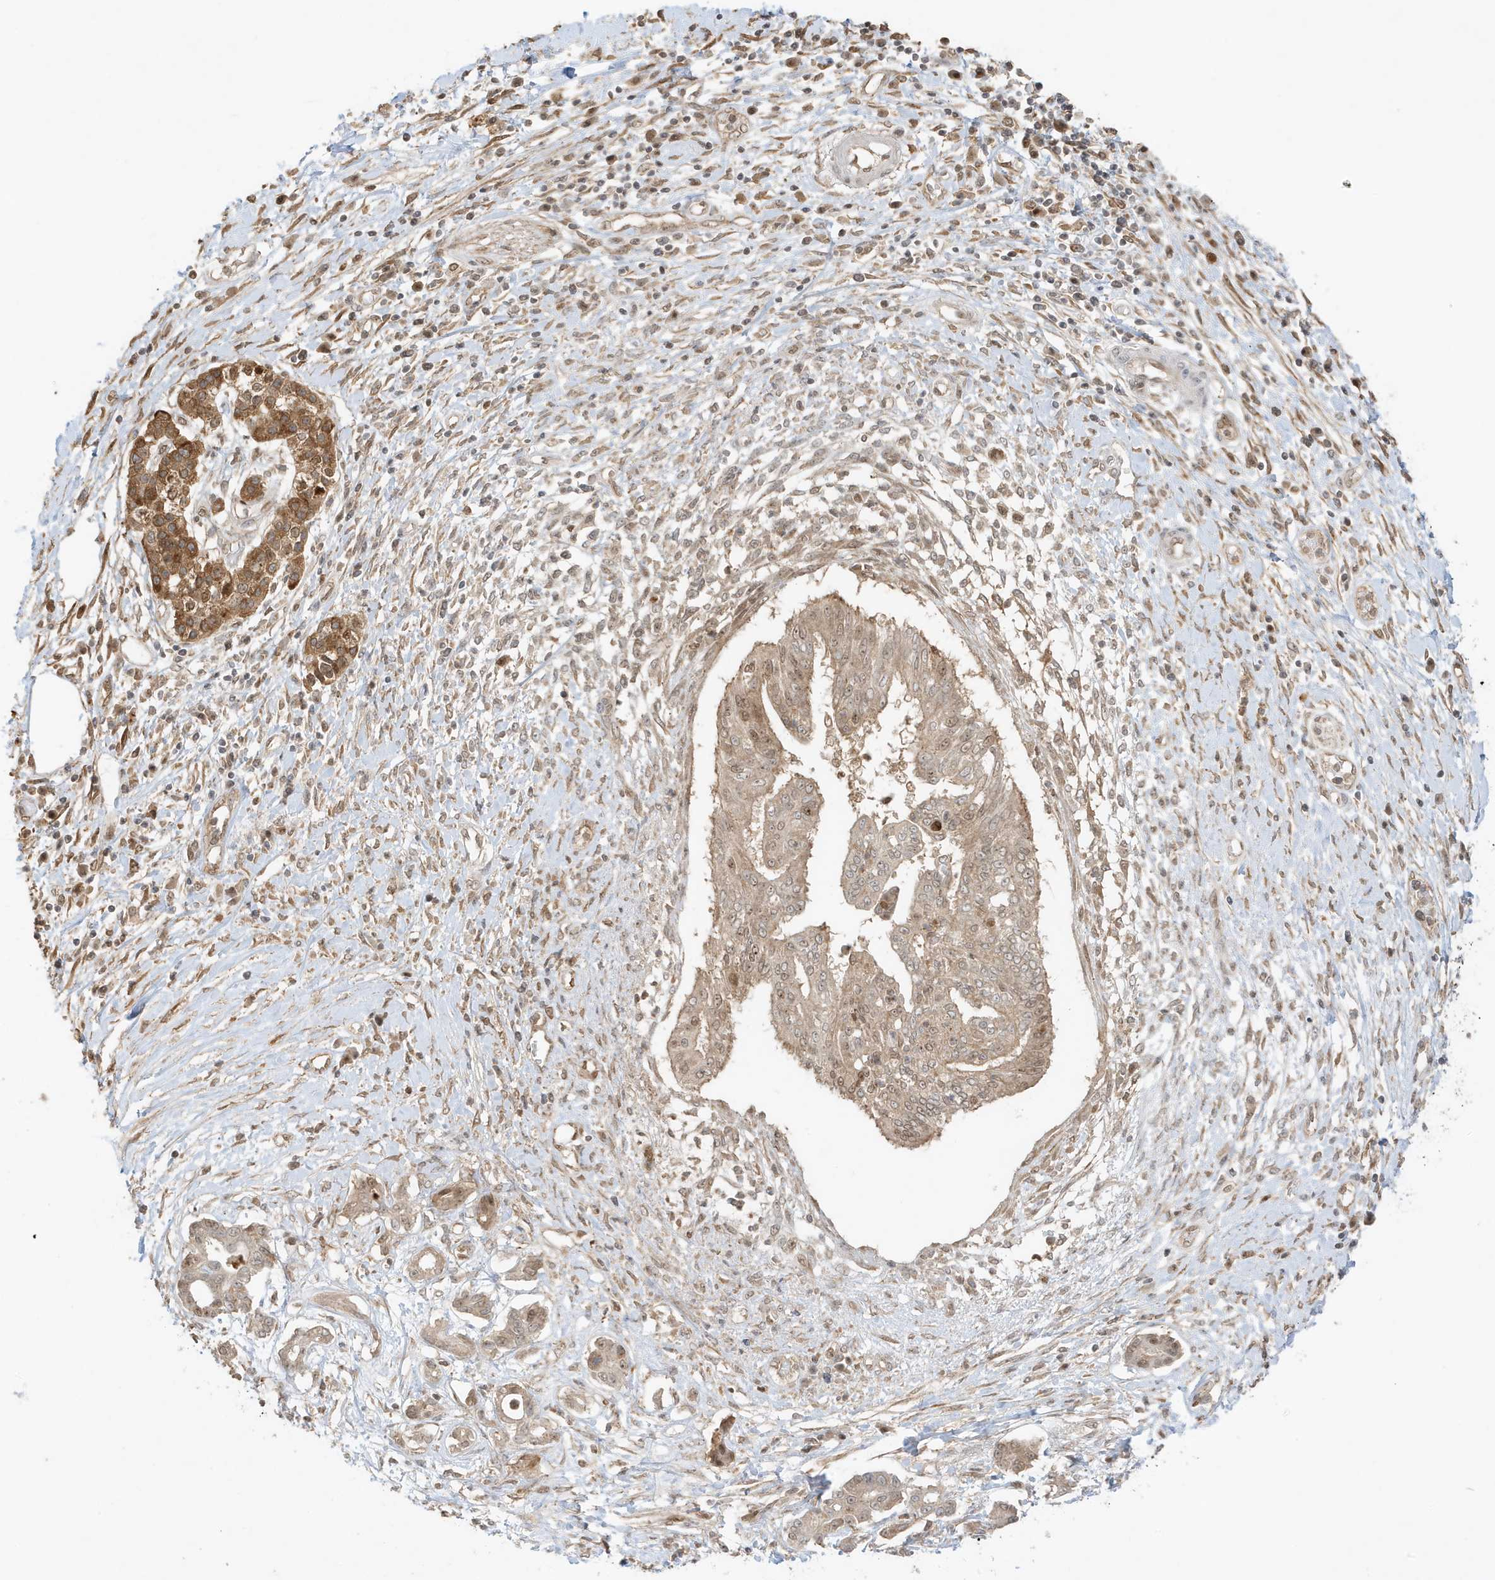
{"staining": {"intensity": "weak", "quantity": "25%-75%", "location": "cytoplasmic/membranous,nuclear"}, "tissue": "pancreatic cancer", "cell_type": "Tumor cells", "image_type": "cancer", "snomed": [{"axis": "morphology", "description": "Adenocarcinoma, NOS"}, {"axis": "topography", "description": "Pancreas"}], "caption": "This is a photomicrograph of immunohistochemistry staining of pancreatic cancer (adenocarcinoma), which shows weak positivity in the cytoplasmic/membranous and nuclear of tumor cells.", "gene": "ZBTB41", "patient": {"sex": "female", "age": 56}}